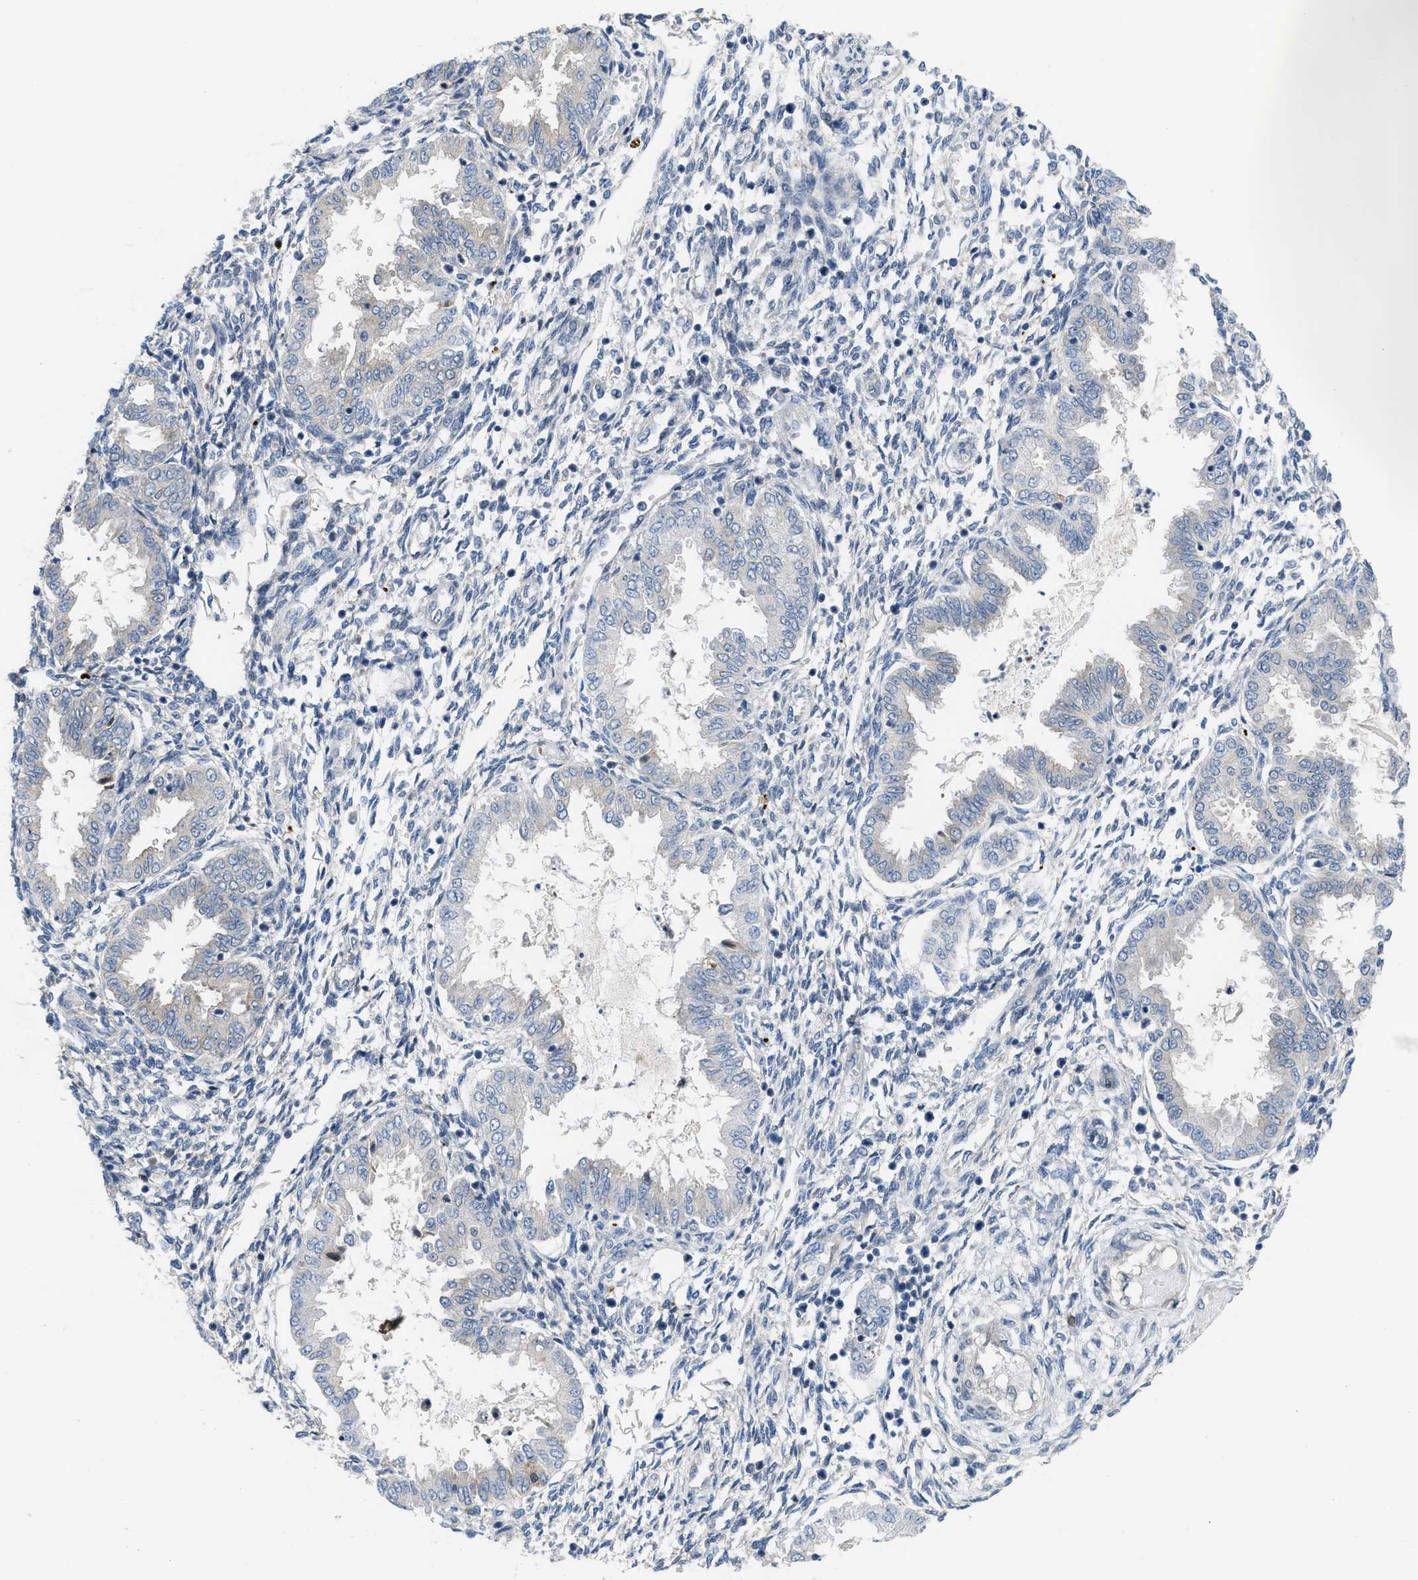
{"staining": {"intensity": "negative", "quantity": "none", "location": "none"}, "tissue": "endometrium", "cell_type": "Cells in endometrial stroma", "image_type": "normal", "snomed": [{"axis": "morphology", "description": "Normal tissue, NOS"}, {"axis": "topography", "description": "Endometrium"}], "caption": "DAB immunohistochemical staining of normal human endometrium reveals no significant positivity in cells in endometrial stroma.", "gene": "MYO18A", "patient": {"sex": "female", "age": 33}}